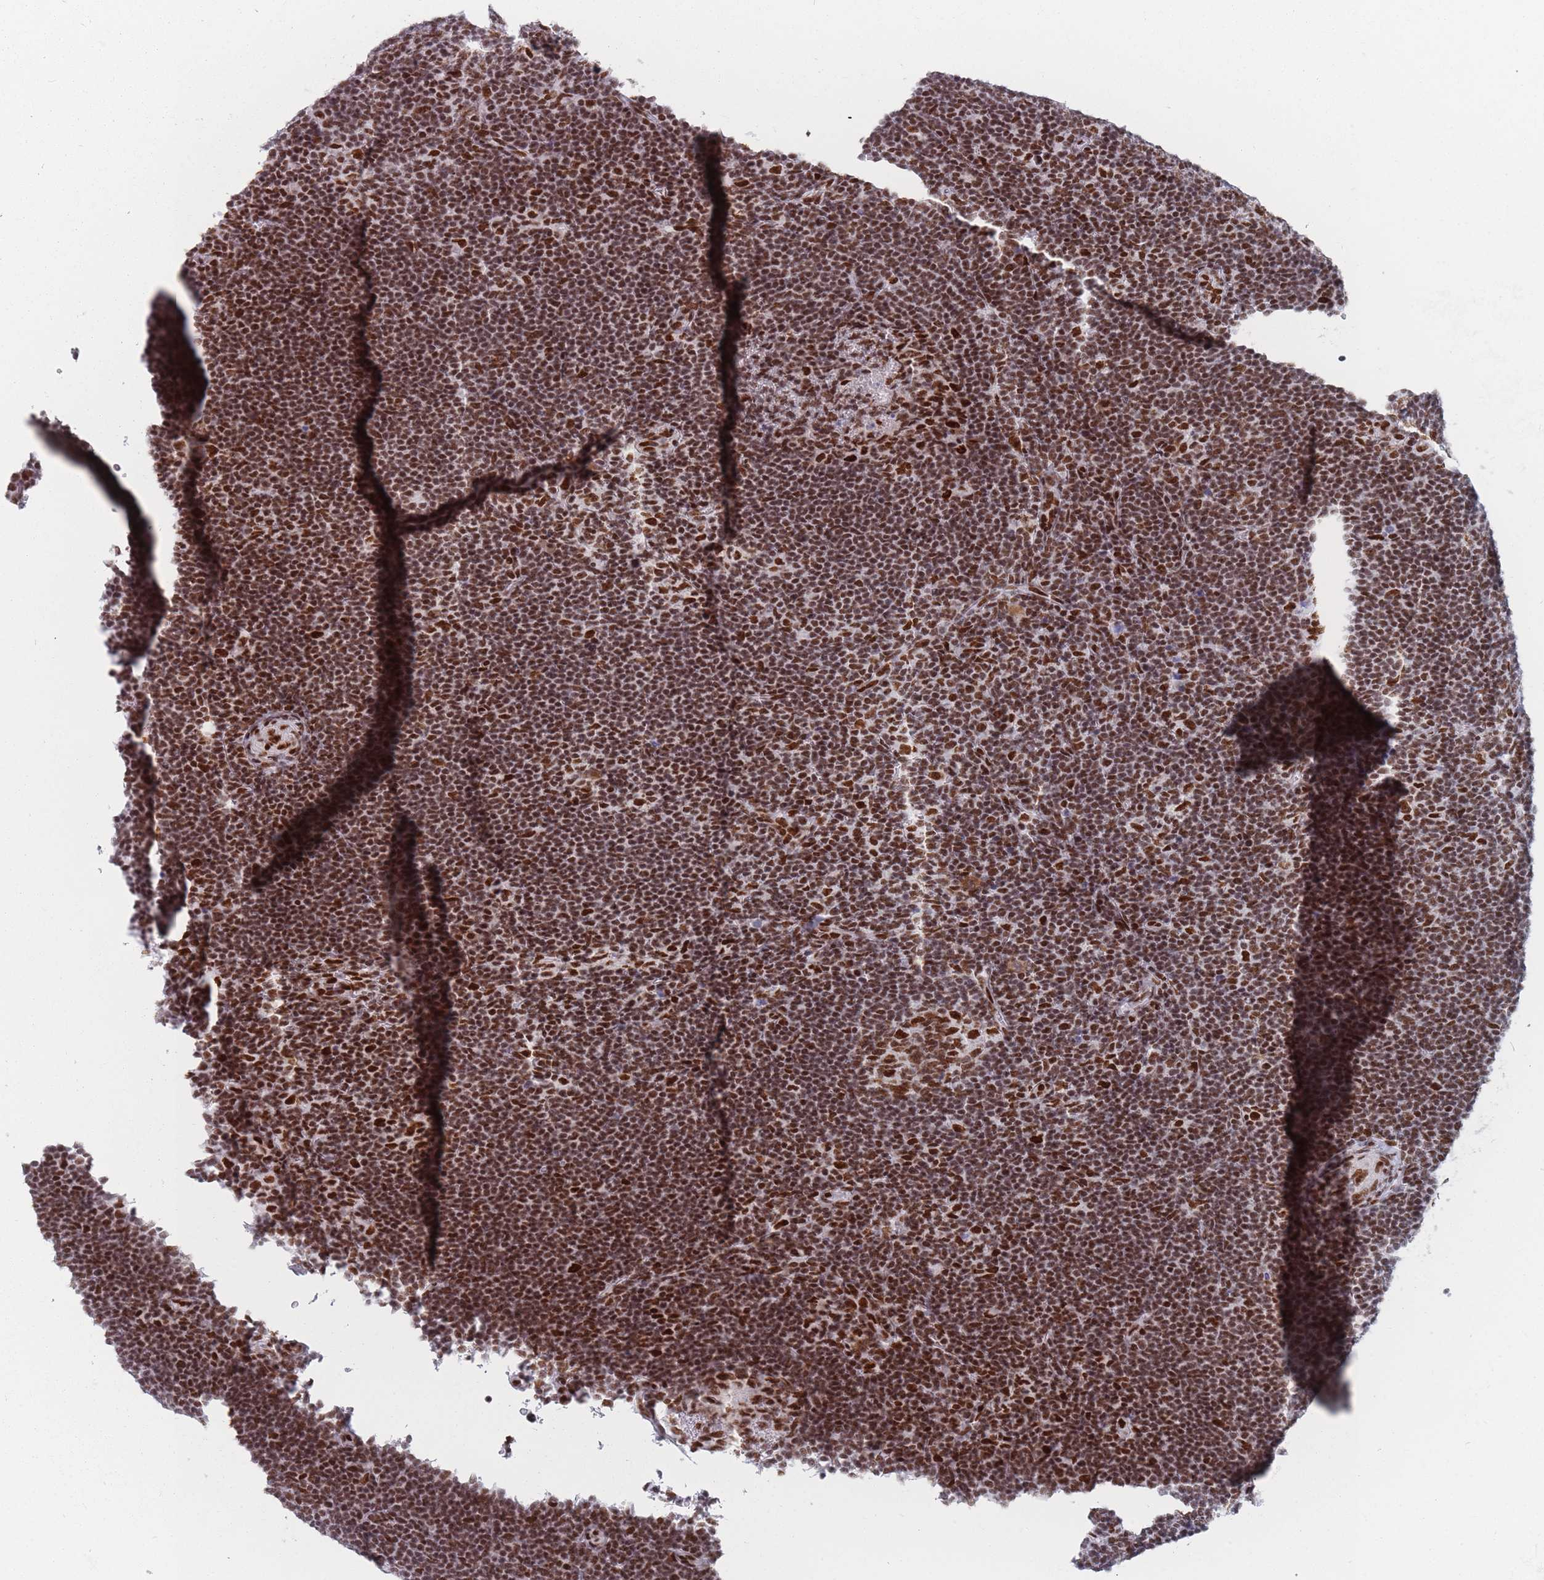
{"staining": {"intensity": "strong", "quantity": ">75%", "location": "nuclear"}, "tissue": "lymphoma", "cell_type": "Tumor cells", "image_type": "cancer", "snomed": [{"axis": "morphology", "description": "Hodgkin's disease, NOS"}, {"axis": "topography", "description": "Lymph node"}], "caption": "Protein staining of Hodgkin's disease tissue shows strong nuclear expression in about >75% of tumor cells.", "gene": "SAFB2", "patient": {"sex": "female", "age": 57}}